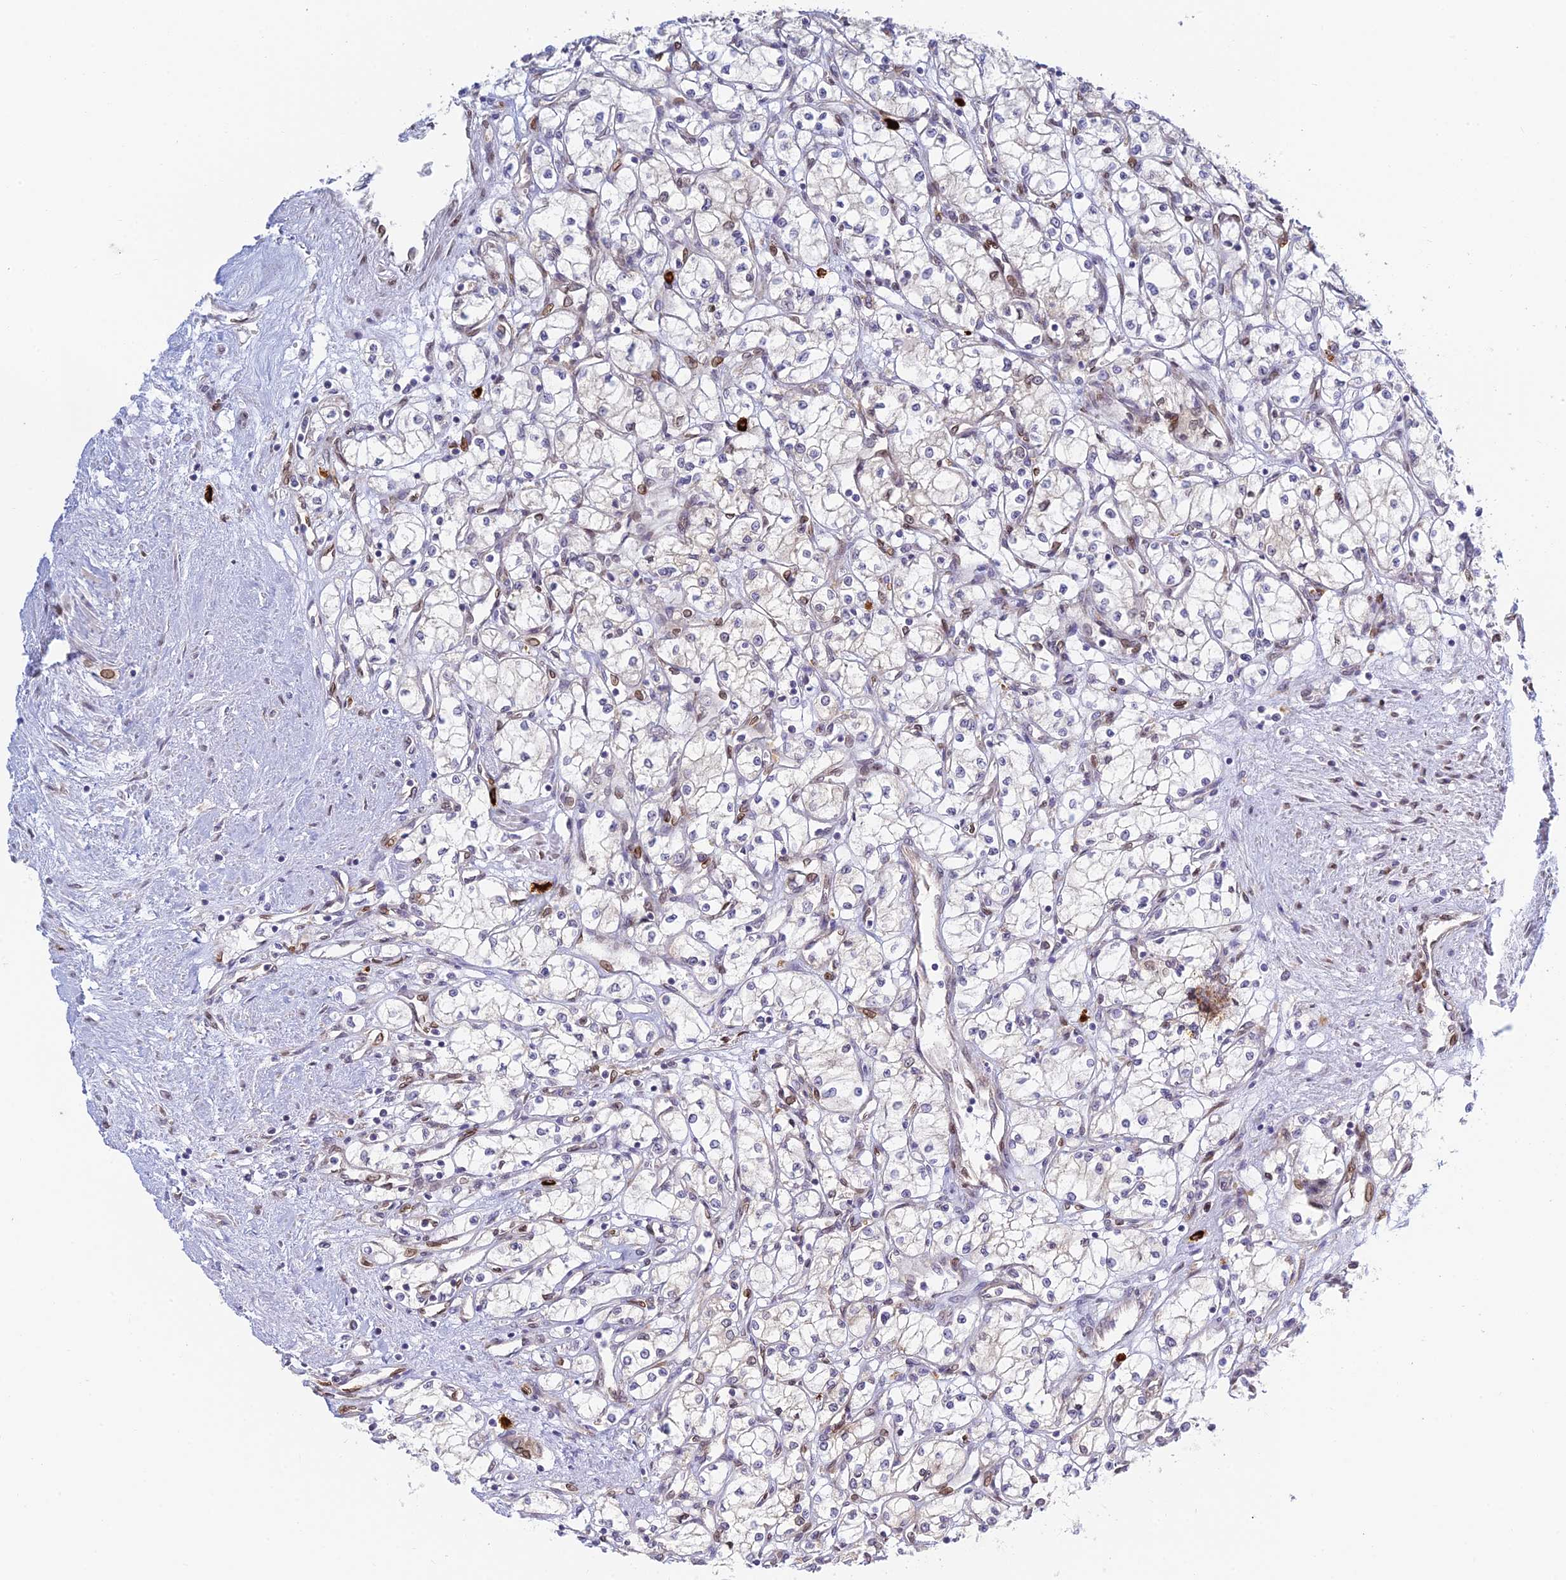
{"staining": {"intensity": "weak", "quantity": "<25%", "location": "nuclear"}, "tissue": "renal cancer", "cell_type": "Tumor cells", "image_type": "cancer", "snomed": [{"axis": "morphology", "description": "Adenocarcinoma, NOS"}, {"axis": "topography", "description": "Kidney"}], "caption": "Immunohistochemistry photomicrograph of neoplastic tissue: human renal cancer stained with DAB reveals no significant protein staining in tumor cells.", "gene": "SKIC8", "patient": {"sex": "male", "age": 59}}